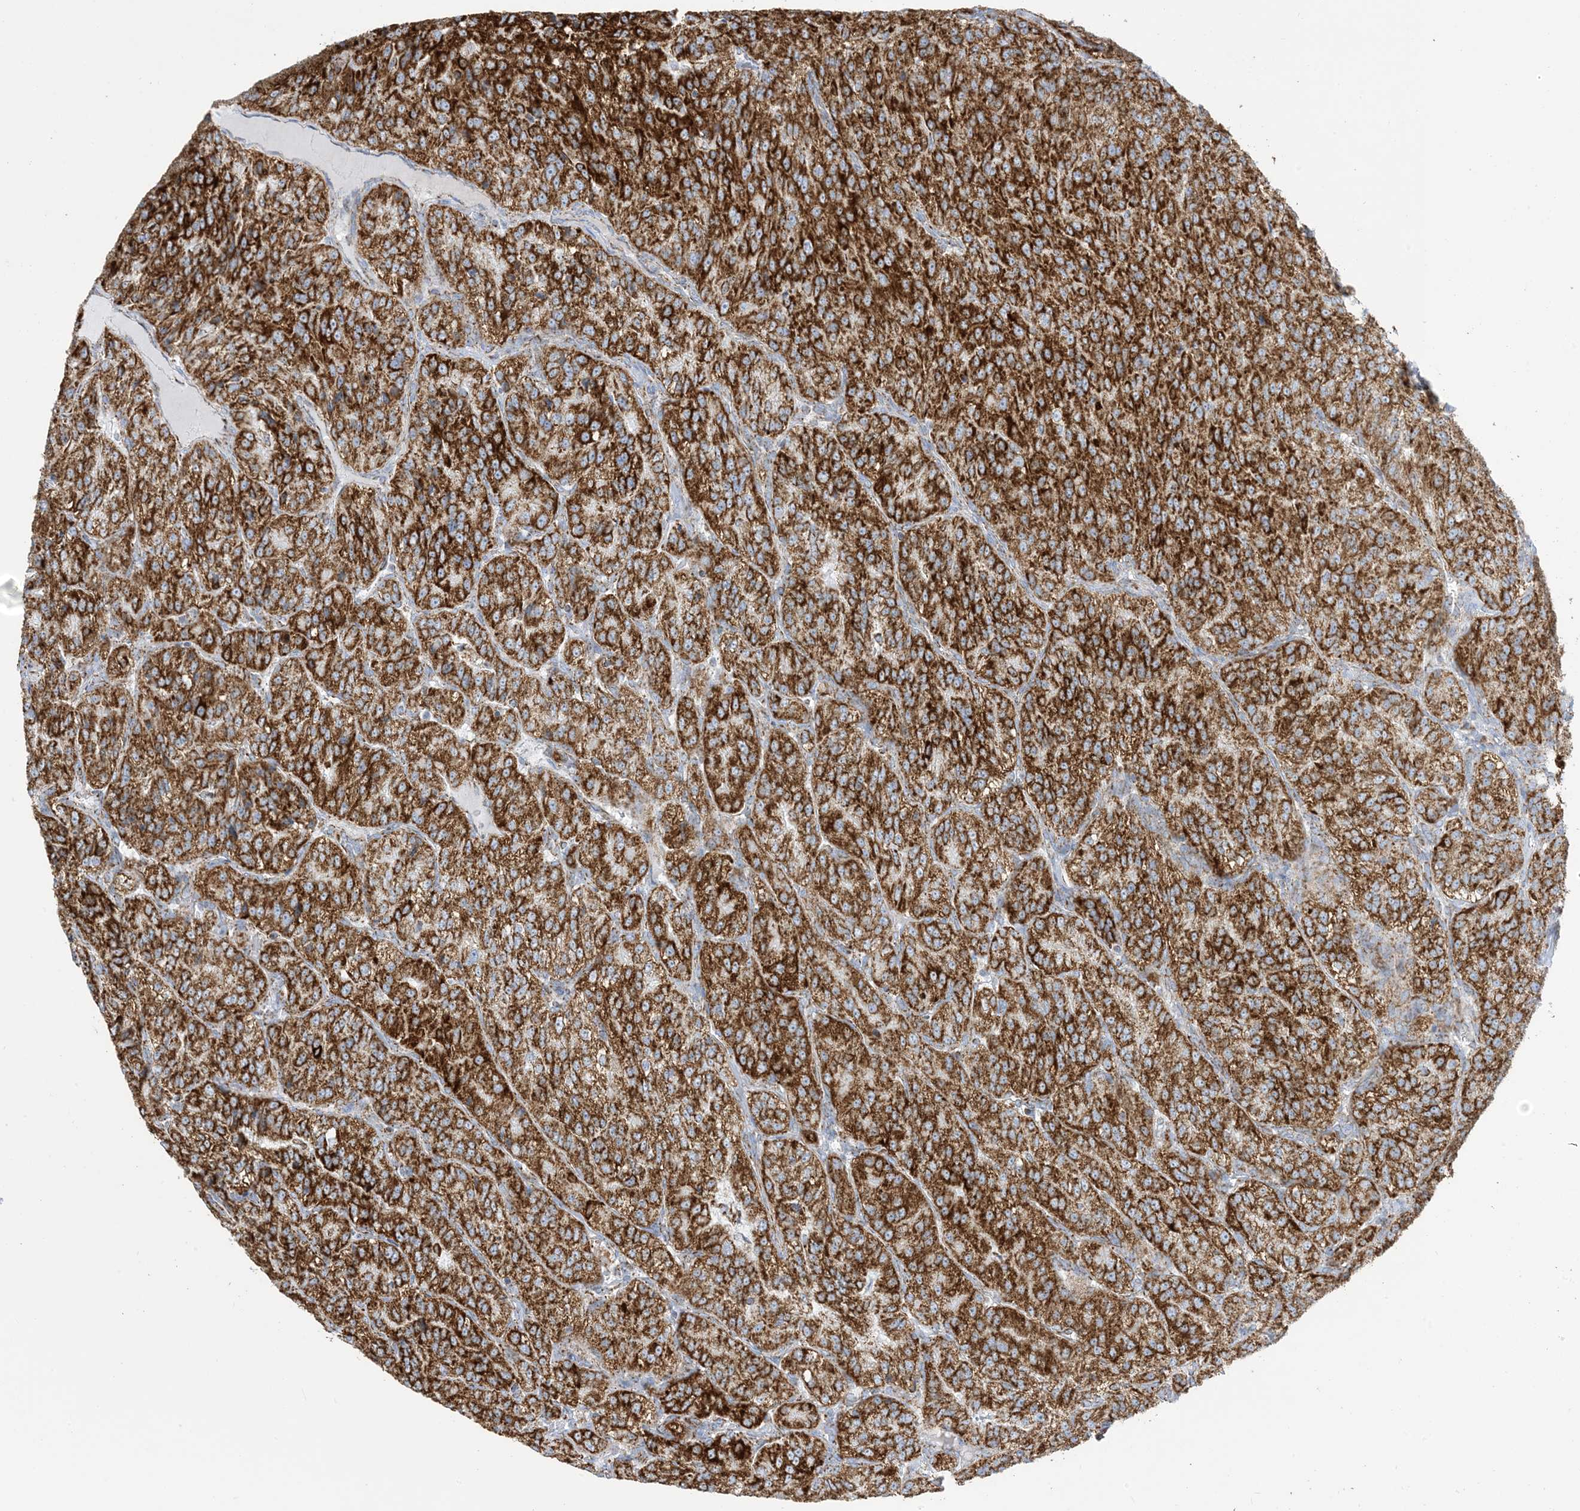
{"staining": {"intensity": "strong", "quantity": ">75%", "location": "cytoplasmic/membranous"}, "tissue": "renal cancer", "cell_type": "Tumor cells", "image_type": "cancer", "snomed": [{"axis": "morphology", "description": "Adenocarcinoma, NOS"}, {"axis": "topography", "description": "Kidney"}], "caption": "Immunohistochemical staining of renal adenocarcinoma demonstrates strong cytoplasmic/membranous protein staining in approximately >75% of tumor cells.", "gene": "SAMM50", "patient": {"sex": "female", "age": 63}}